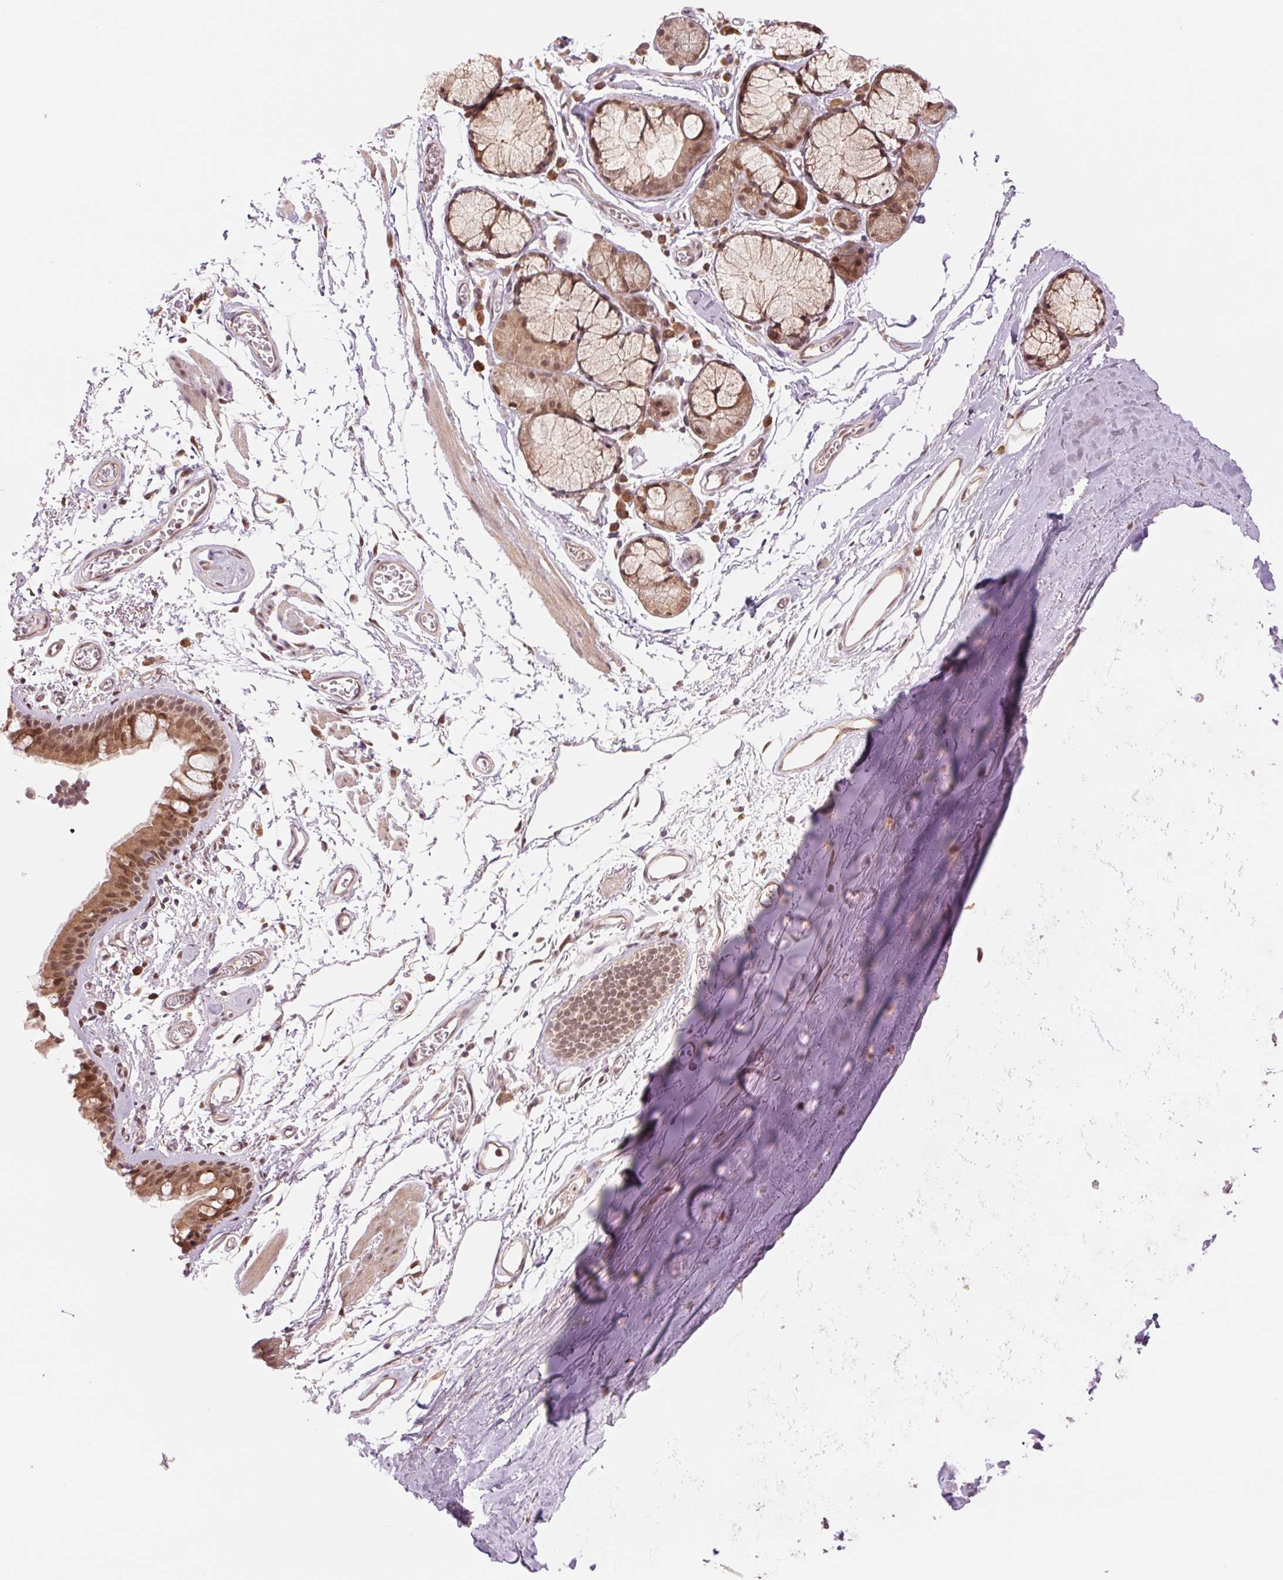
{"staining": {"intensity": "moderate", "quantity": ">75%", "location": "cytoplasmic/membranous,nuclear"}, "tissue": "bronchus", "cell_type": "Respiratory epithelial cells", "image_type": "normal", "snomed": [{"axis": "morphology", "description": "Normal tissue, NOS"}, {"axis": "topography", "description": "Cartilage tissue"}, {"axis": "topography", "description": "Bronchus"}], "caption": "Respiratory epithelial cells reveal medium levels of moderate cytoplasmic/membranous,nuclear staining in approximately >75% of cells in normal bronchus.", "gene": "ERI3", "patient": {"sex": "female", "age": 79}}